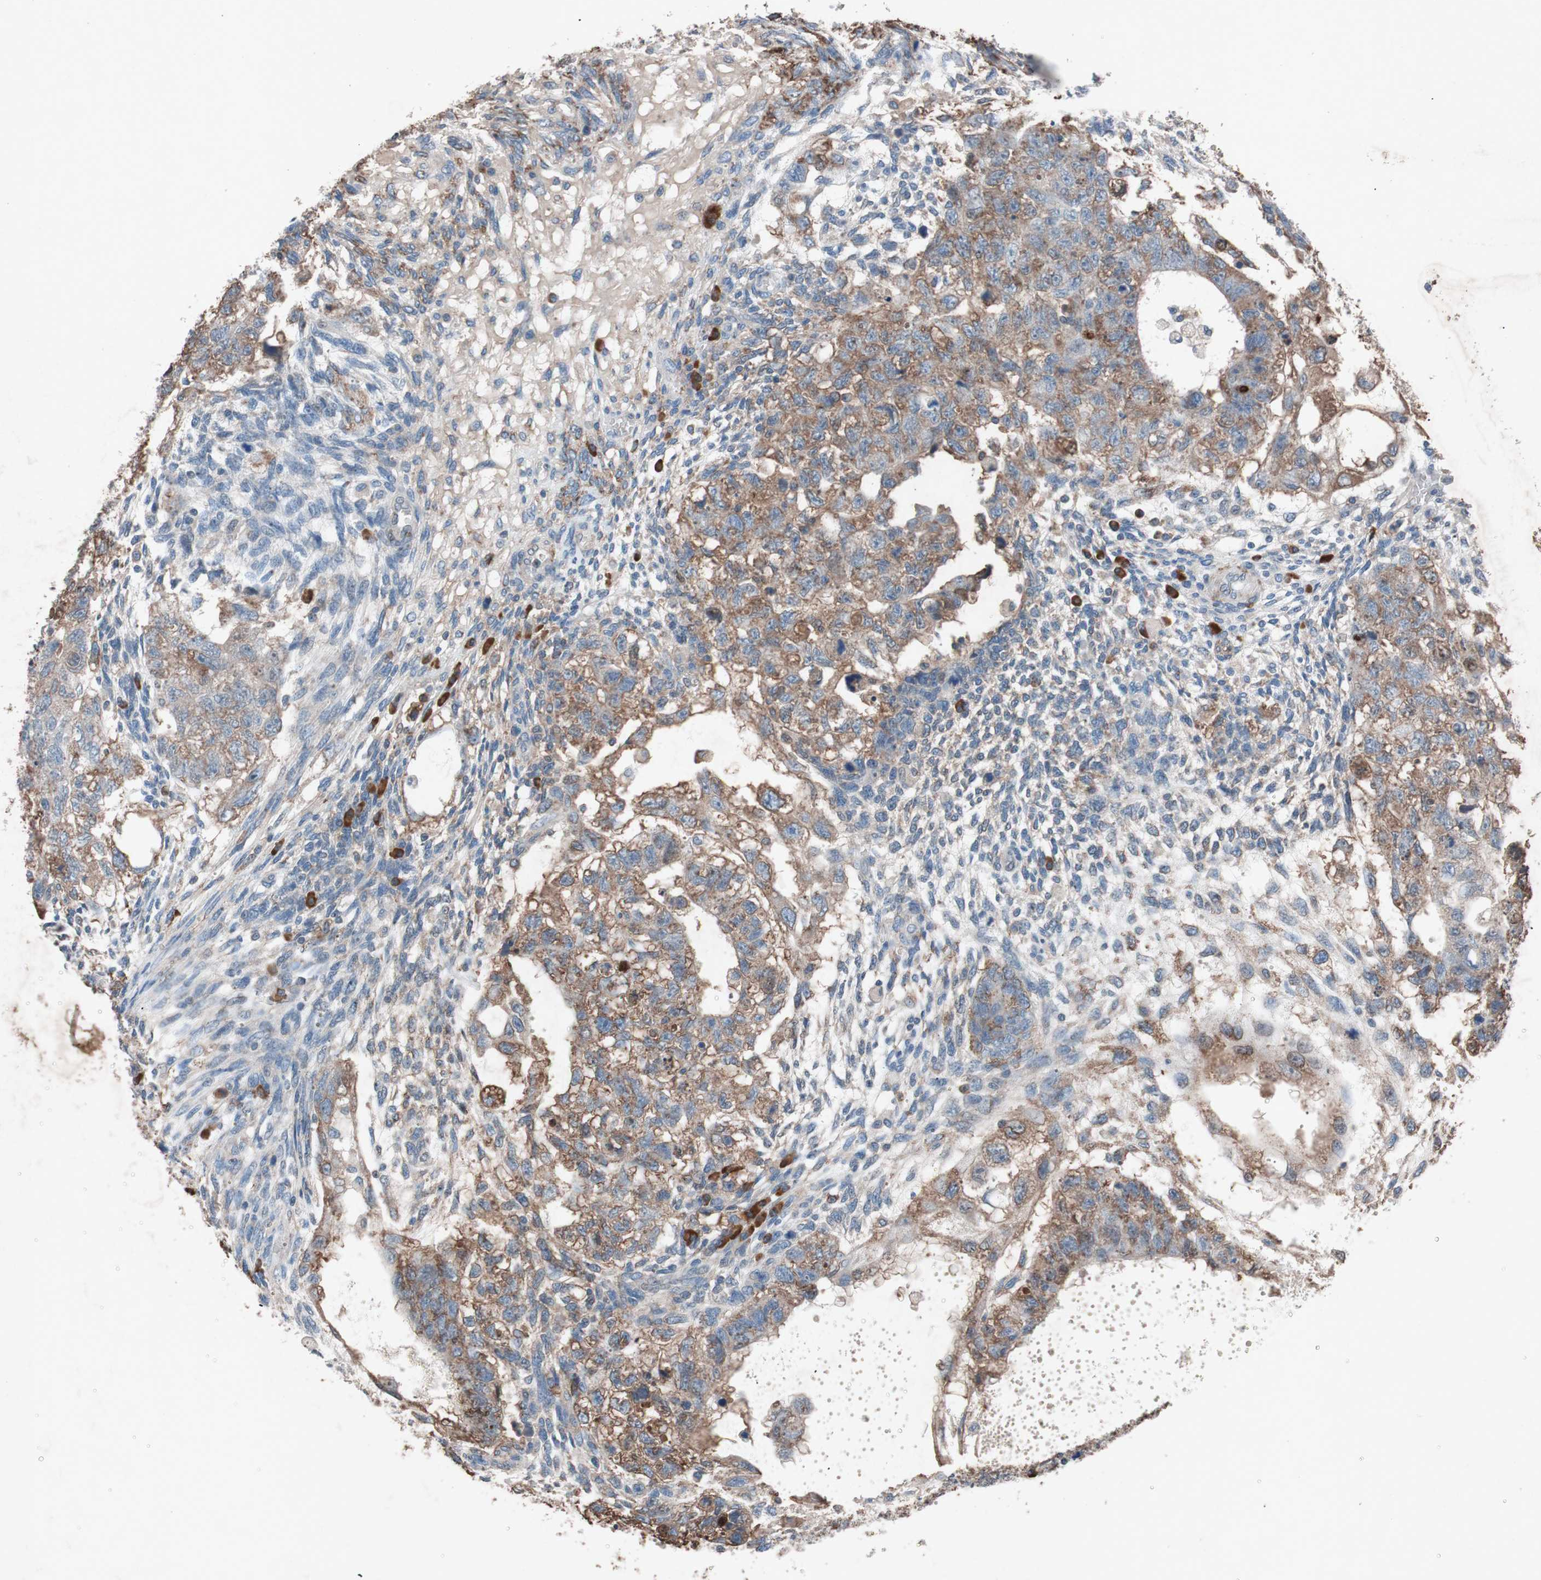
{"staining": {"intensity": "moderate", "quantity": "25%-75%", "location": "cytoplasmic/membranous"}, "tissue": "testis cancer", "cell_type": "Tumor cells", "image_type": "cancer", "snomed": [{"axis": "morphology", "description": "Normal tissue, NOS"}, {"axis": "morphology", "description": "Carcinoma, Embryonal, NOS"}, {"axis": "topography", "description": "Testis"}], "caption": "IHC micrograph of neoplastic tissue: human testis embryonal carcinoma stained using immunohistochemistry (IHC) displays medium levels of moderate protein expression localized specifically in the cytoplasmic/membranous of tumor cells, appearing as a cytoplasmic/membranous brown color.", "gene": "GRB7", "patient": {"sex": "male", "age": 36}}